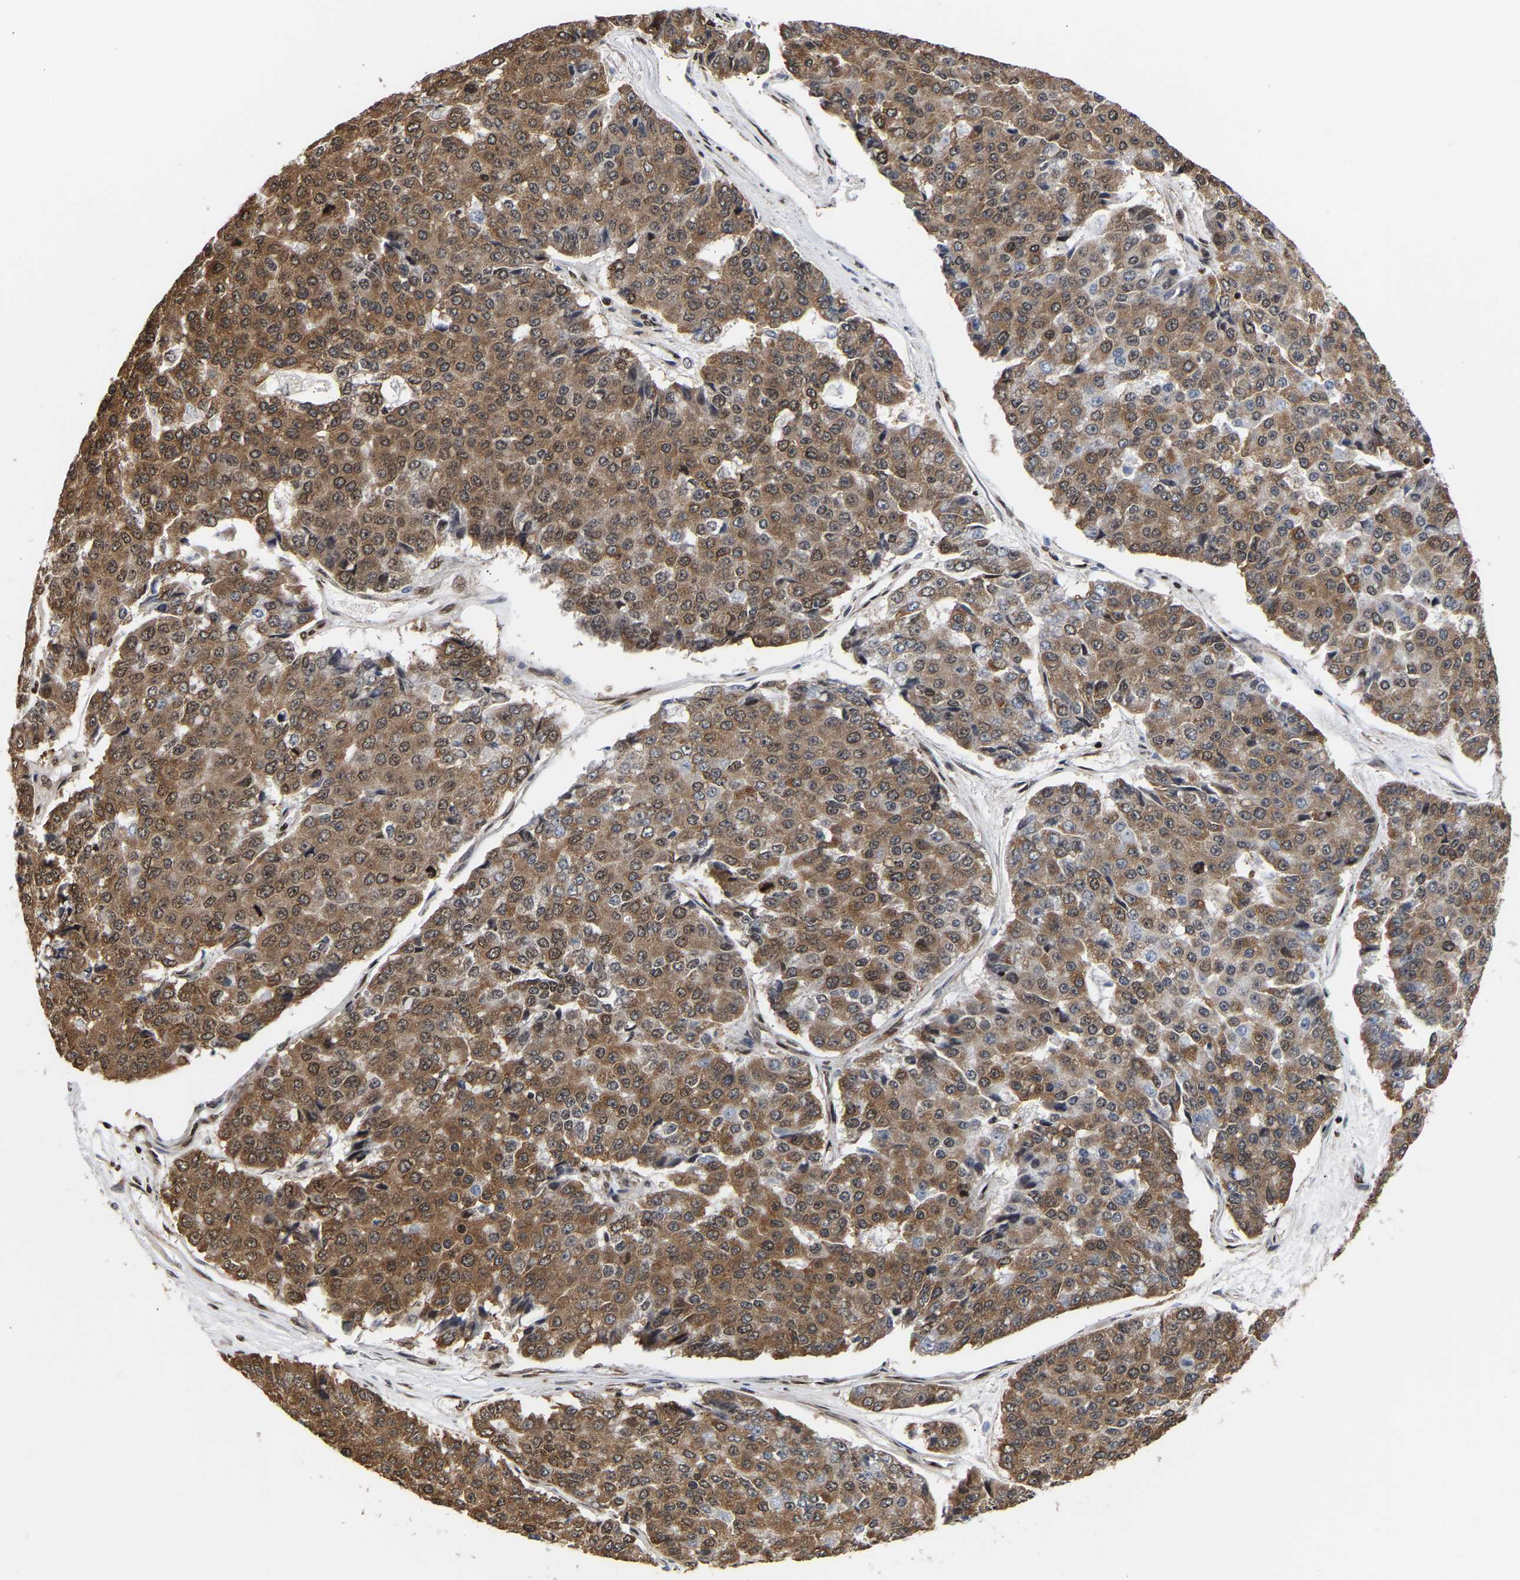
{"staining": {"intensity": "moderate", "quantity": ">75%", "location": "cytoplasmic/membranous"}, "tissue": "pancreatic cancer", "cell_type": "Tumor cells", "image_type": "cancer", "snomed": [{"axis": "morphology", "description": "Adenocarcinoma, NOS"}, {"axis": "topography", "description": "Pancreas"}], "caption": "Immunohistochemical staining of human pancreatic cancer displays moderate cytoplasmic/membranous protein staining in about >75% of tumor cells. The staining is performed using DAB (3,3'-diaminobenzidine) brown chromogen to label protein expression. The nuclei are counter-stained blue using hematoxylin.", "gene": "PSIP1", "patient": {"sex": "male", "age": 50}}